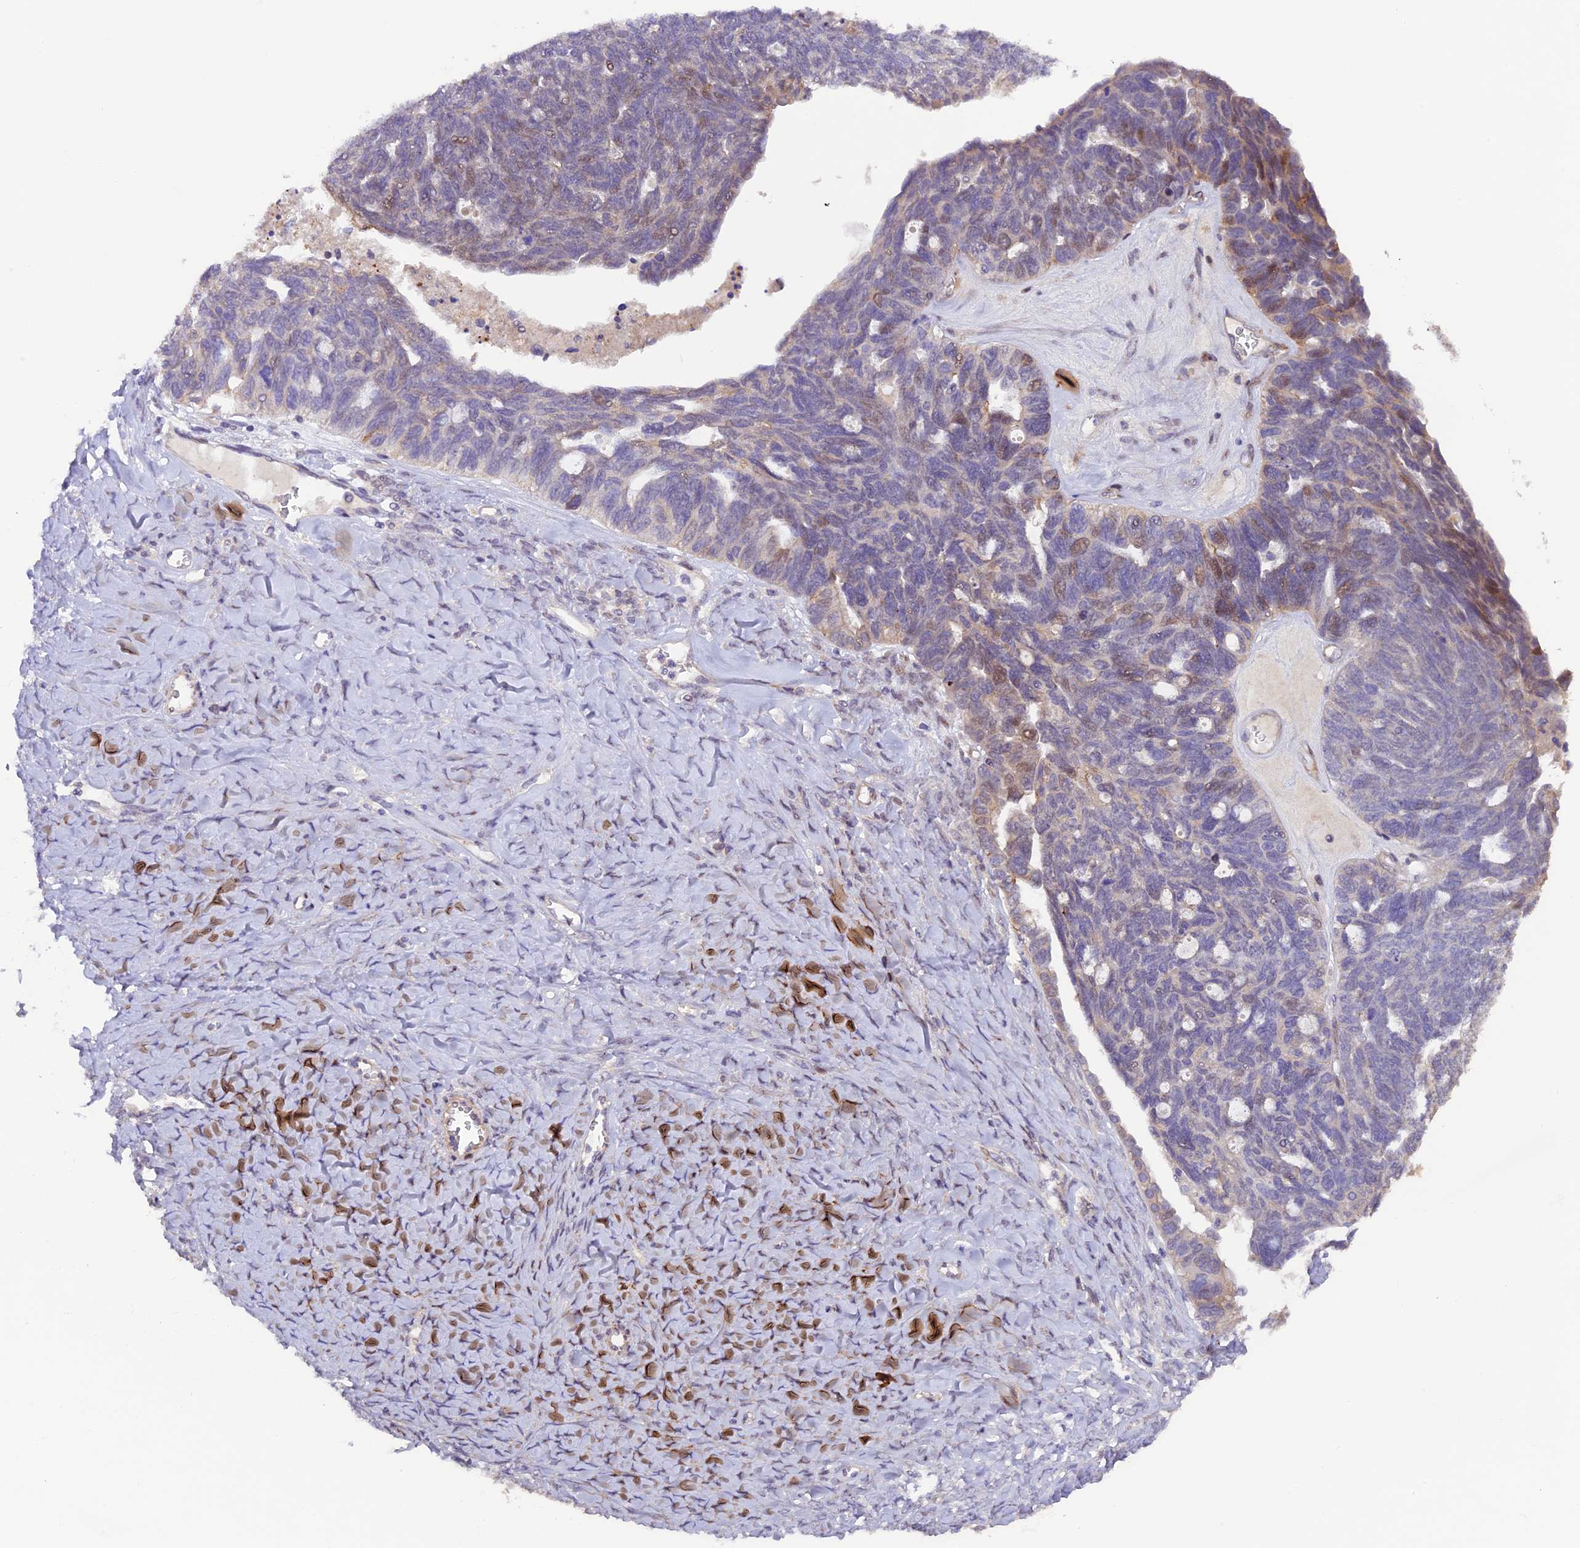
{"staining": {"intensity": "moderate", "quantity": "<25%", "location": "cytoplasmic/membranous,nuclear"}, "tissue": "ovarian cancer", "cell_type": "Tumor cells", "image_type": "cancer", "snomed": [{"axis": "morphology", "description": "Cystadenocarcinoma, serous, NOS"}, {"axis": "topography", "description": "Ovary"}], "caption": "High-power microscopy captured an IHC micrograph of ovarian serous cystadenocarcinoma, revealing moderate cytoplasmic/membranous and nuclear staining in approximately <25% of tumor cells. The staining is performed using DAB brown chromogen to label protein expression. The nuclei are counter-stained blue using hematoxylin.", "gene": "NCK2", "patient": {"sex": "female", "age": 79}}